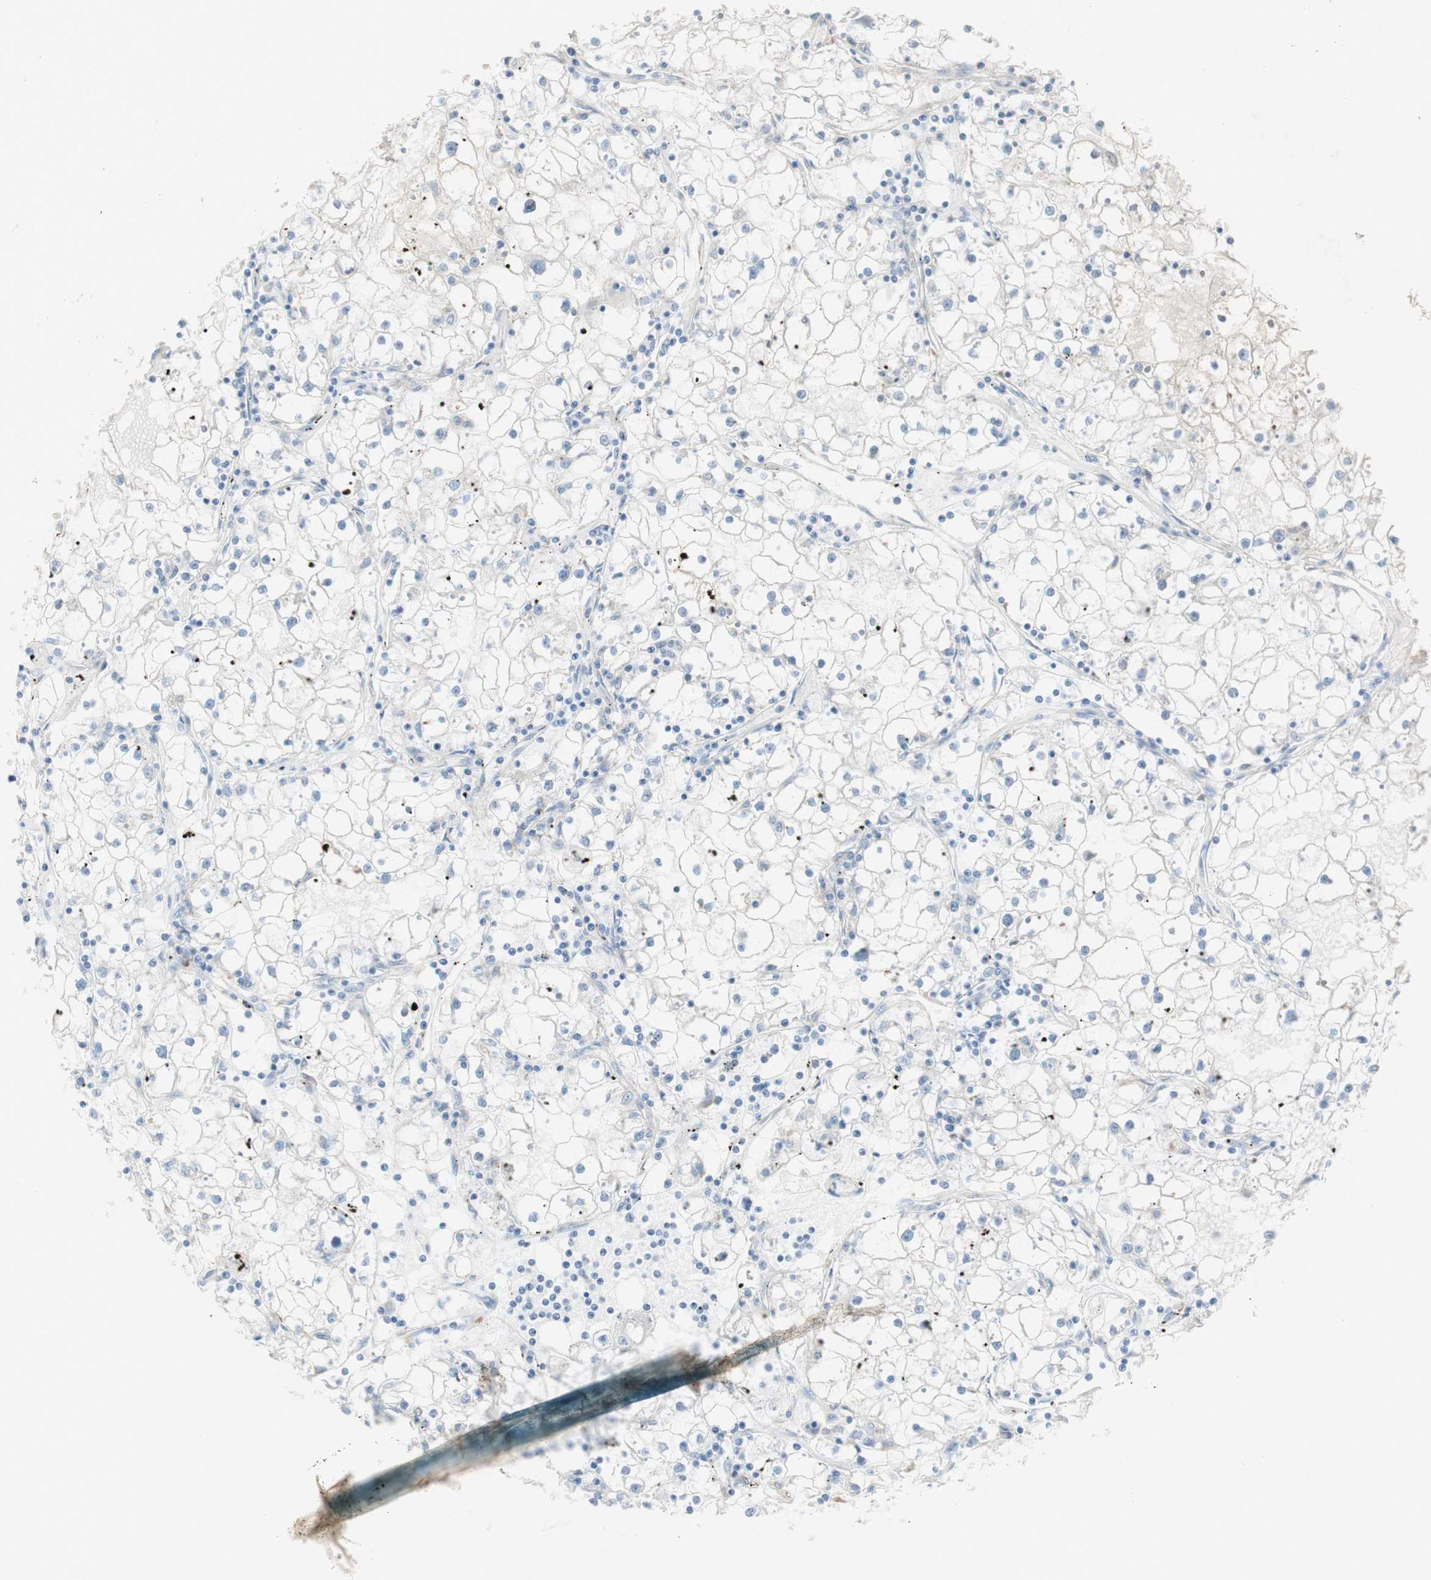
{"staining": {"intensity": "negative", "quantity": "none", "location": "none"}, "tissue": "renal cancer", "cell_type": "Tumor cells", "image_type": "cancer", "snomed": [{"axis": "morphology", "description": "Adenocarcinoma, NOS"}, {"axis": "topography", "description": "Kidney"}], "caption": "Renal cancer (adenocarcinoma) was stained to show a protein in brown. There is no significant expression in tumor cells. (Stains: DAB (3,3'-diaminobenzidine) immunohistochemistry (IHC) with hematoxylin counter stain, Microscopy: brightfield microscopy at high magnification).", "gene": "ART3", "patient": {"sex": "male", "age": 56}}